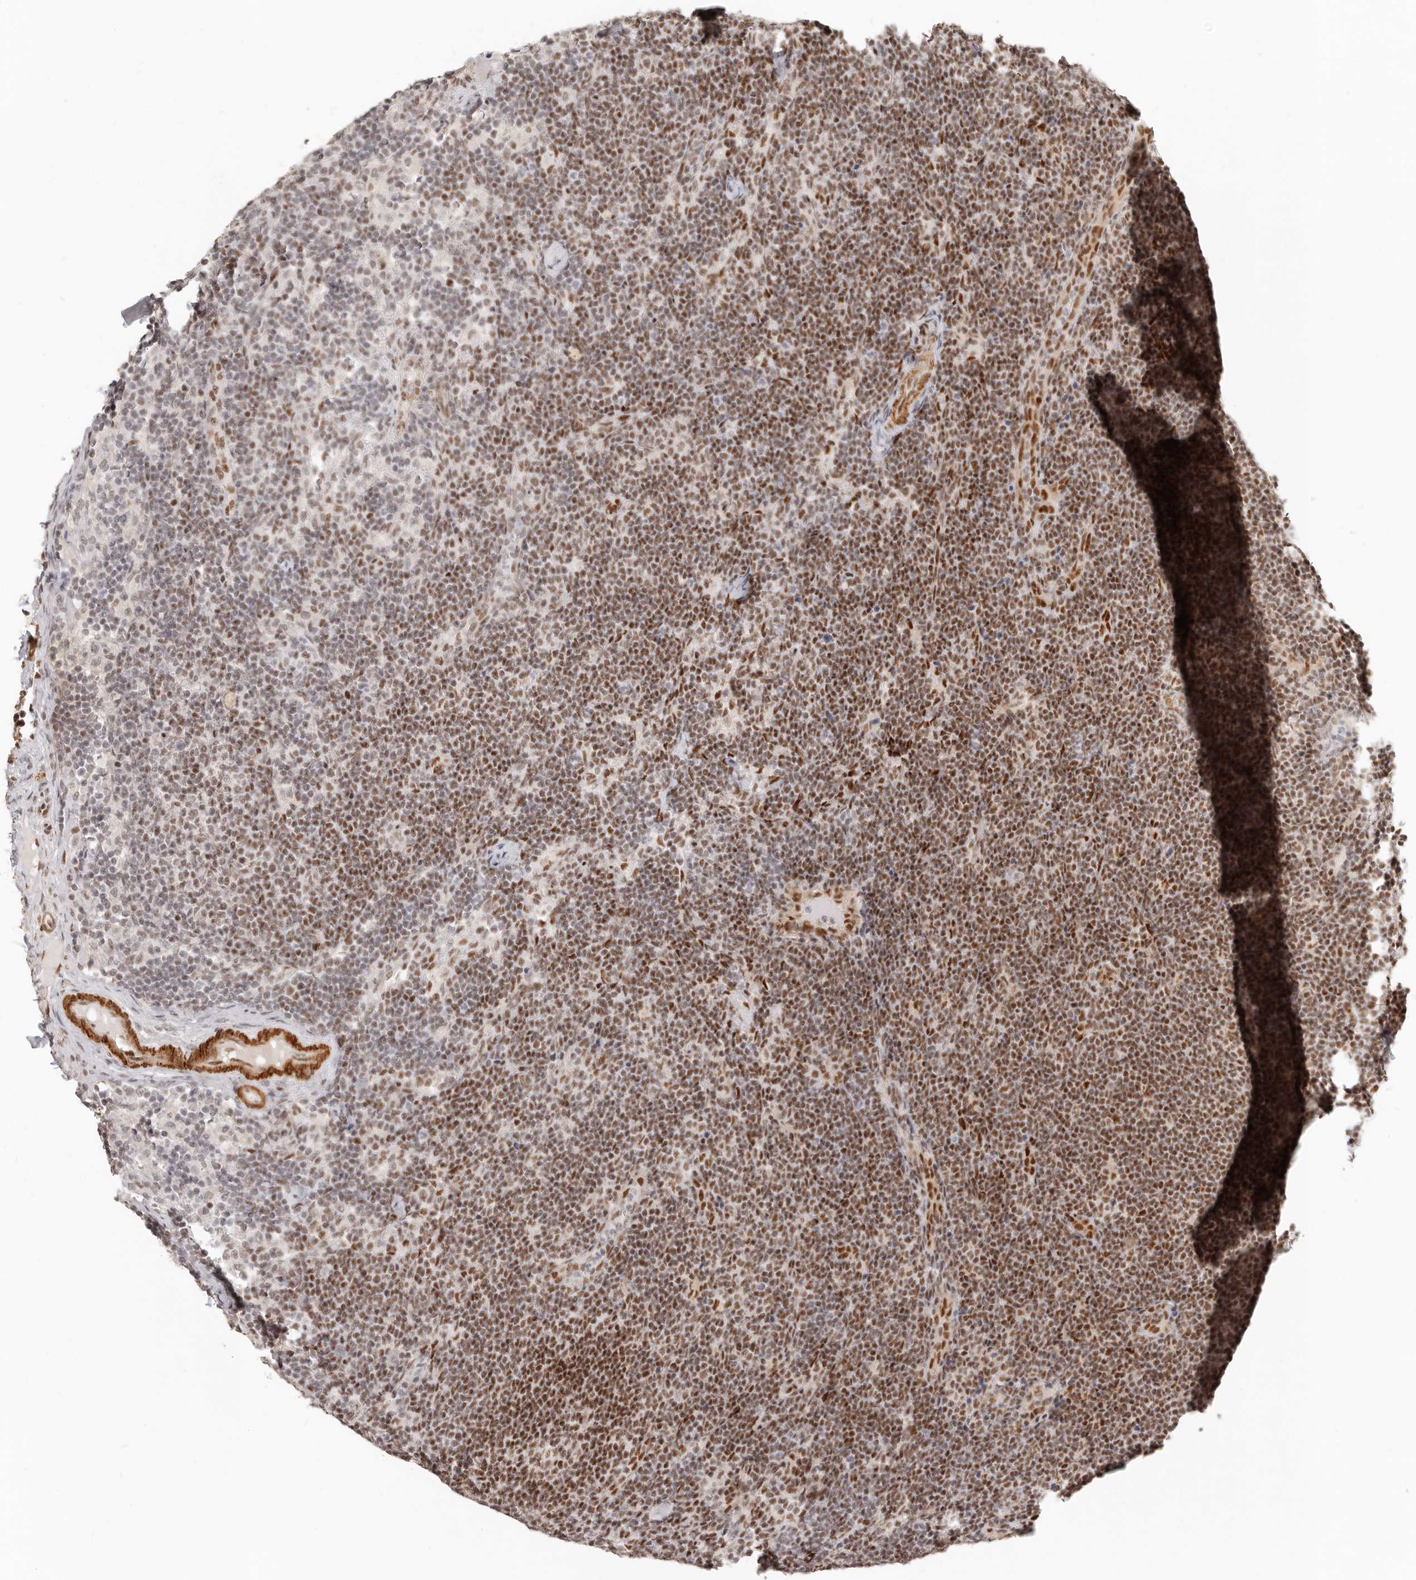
{"staining": {"intensity": "moderate", "quantity": ">75%", "location": "nuclear"}, "tissue": "lymph node", "cell_type": "Germinal center cells", "image_type": "normal", "snomed": [{"axis": "morphology", "description": "Normal tissue, NOS"}, {"axis": "topography", "description": "Lymph node"}], "caption": "Lymph node stained for a protein (brown) shows moderate nuclear positive positivity in about >75% of germinal center cells.", "gene": "GABPA", "patient": {"sex": "female", "age": 22}}